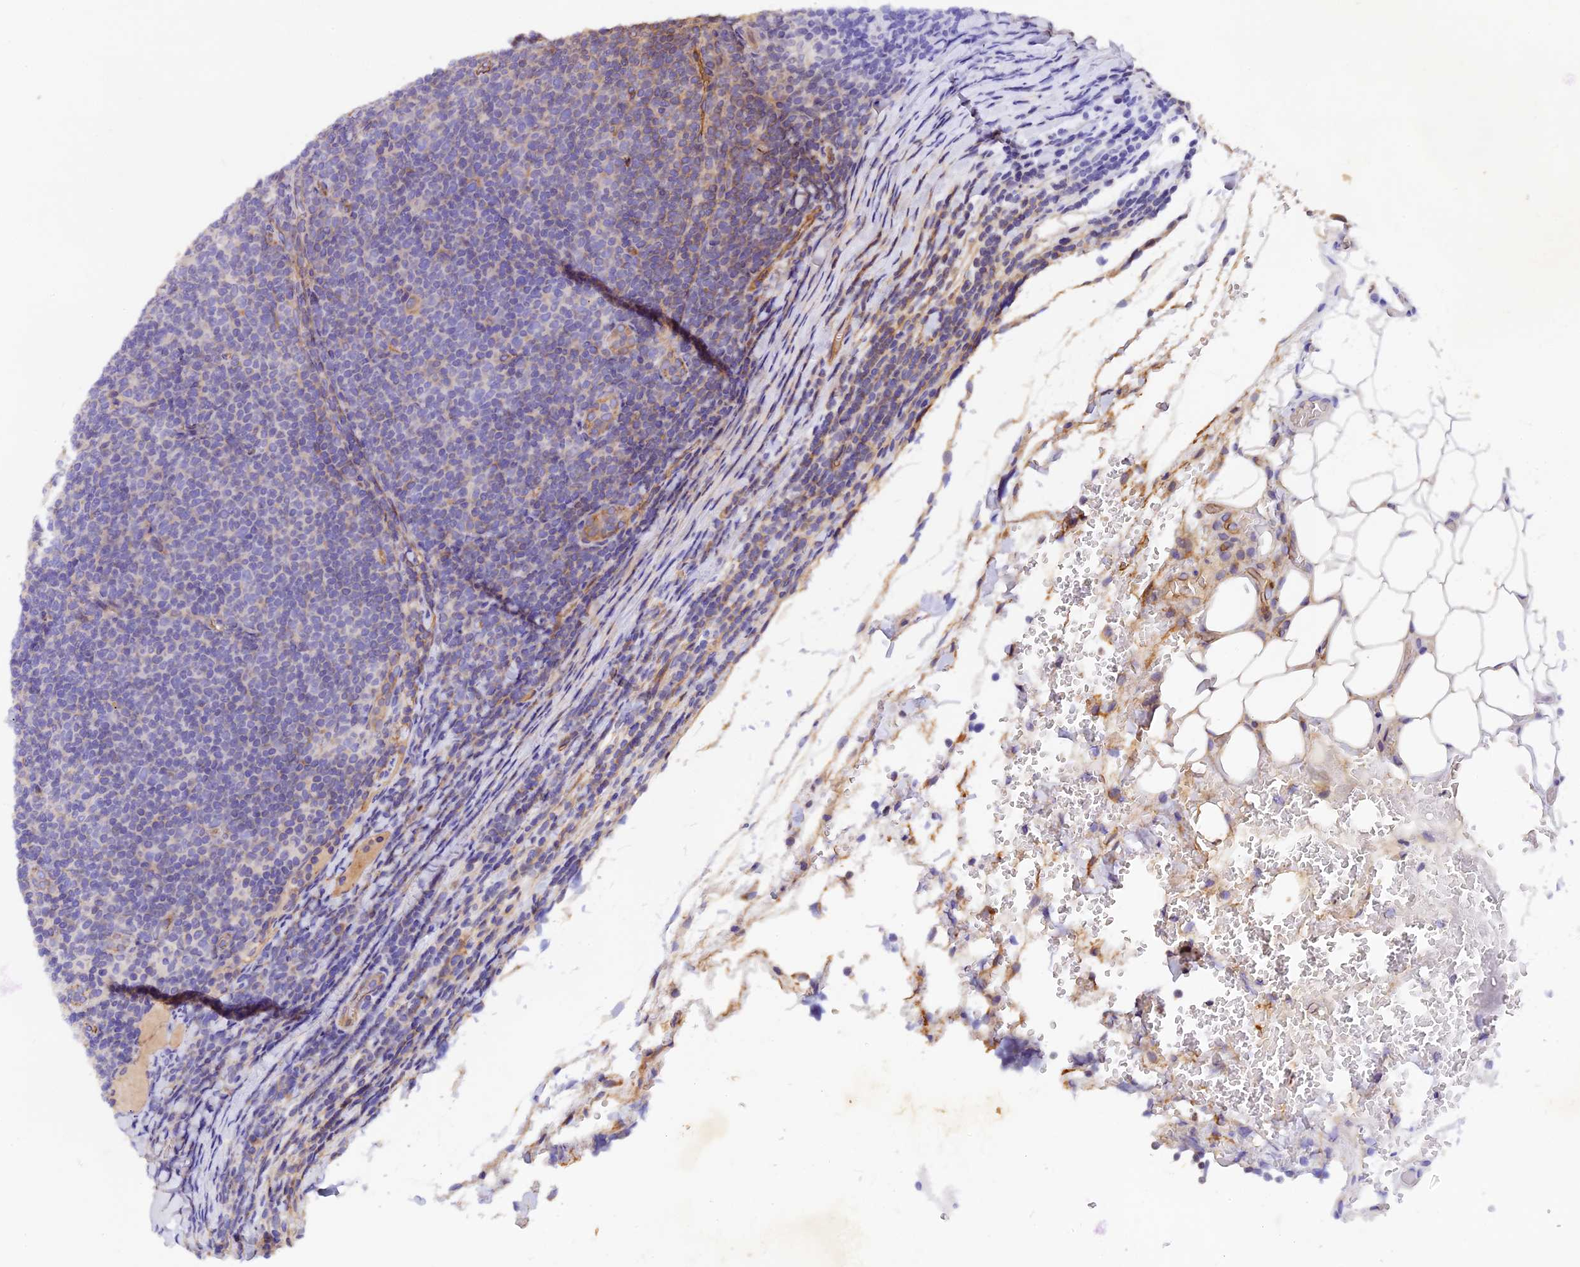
{"staining": {"intensity": "negative", "quantity": "none", "location": "none"}, "tissue": "lymphoma", "cell_type": "Tumor cells", "image_type": "cancer", "snomed": [{"axis": "morphology", "description": "Malignant lymphoma, non-Hodgkin's type, Low grade"}, {"axis": "topography", "description": "Lymph node"}], "caption": "Immunohistochemistry (IHC) of low-grade malignant lymphoma, non-Hodgkin's type demonstrates no staining in tumor cells. (DAB (3,3'-diaminobenzidine) immunohistochemistry with hematoxylin counter stain).", "gene": "ERMARD", "patient": {"sex": "male", "age": 66}}